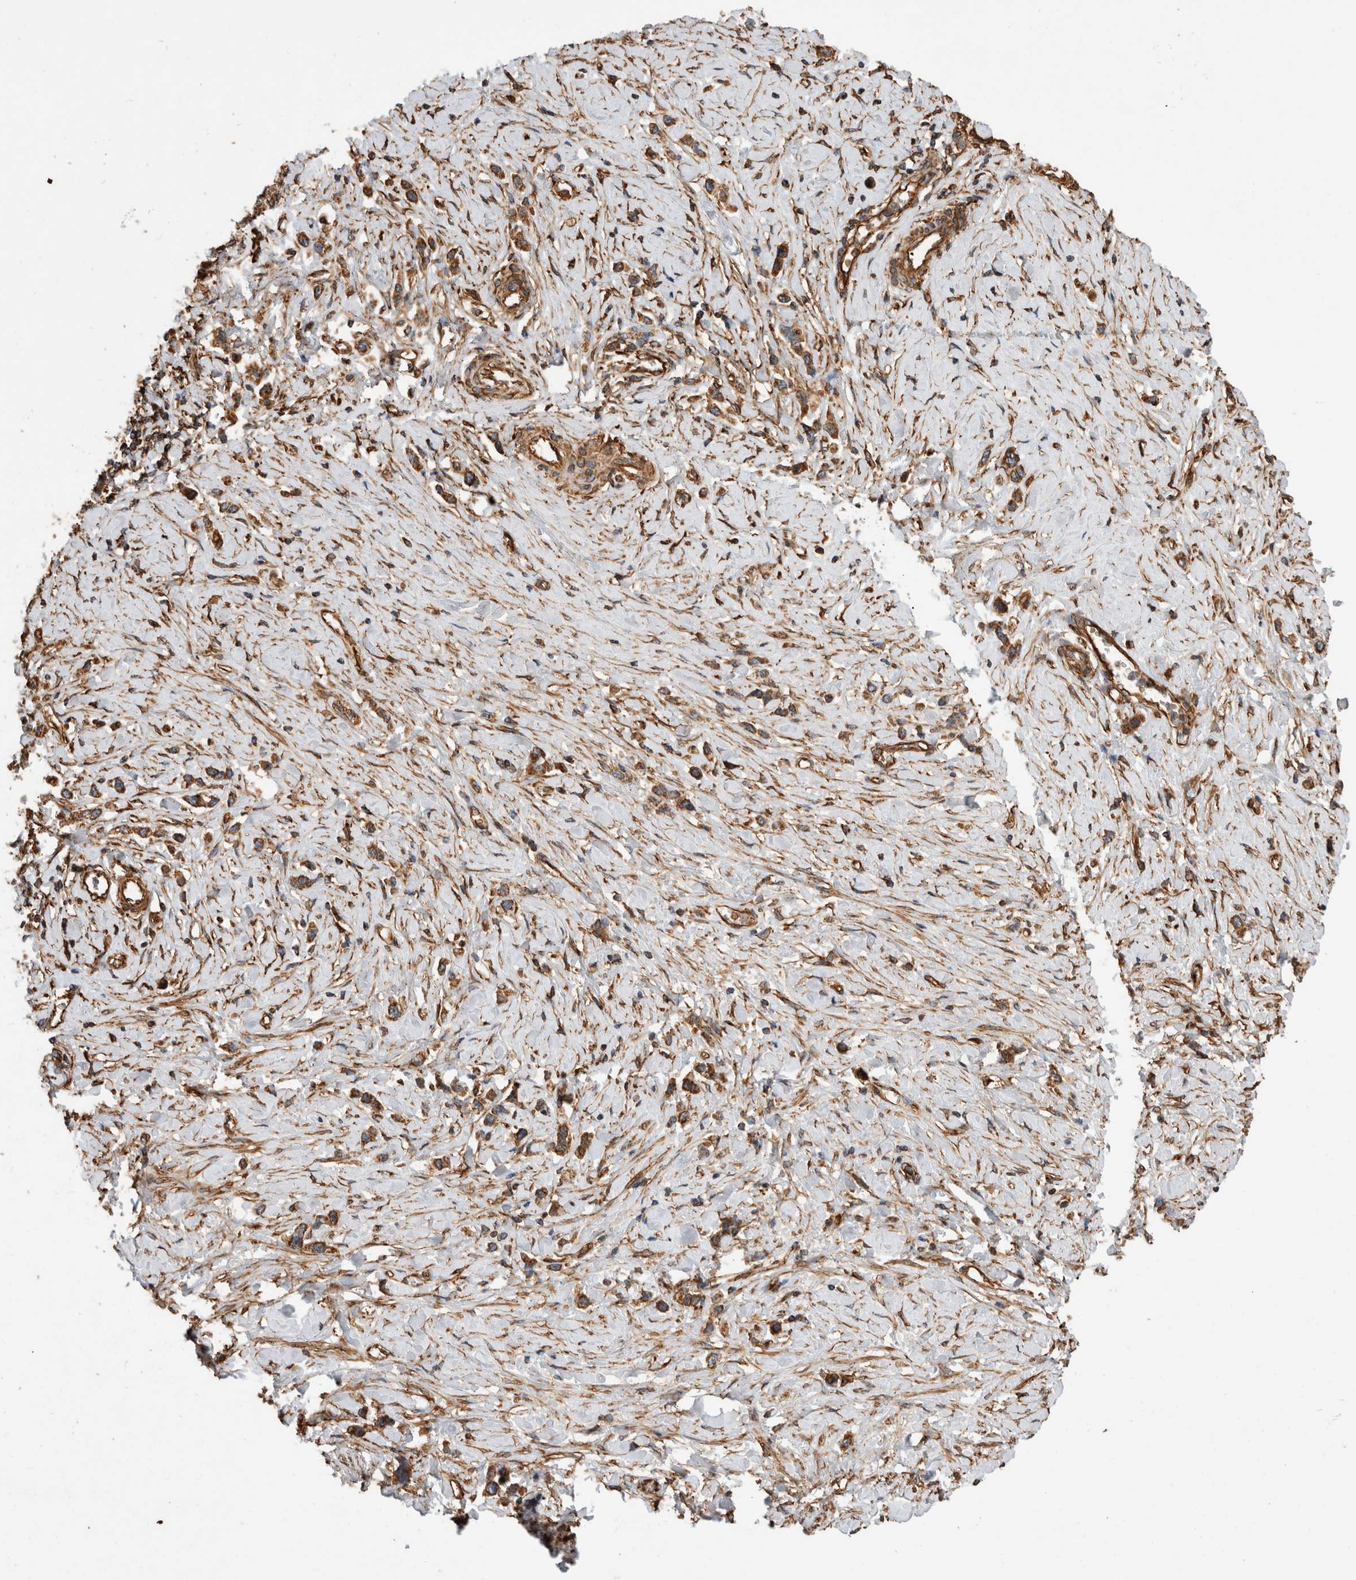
{"staining": {"intensity": "moderate", "quantity": ">75%", "location": "cytoplasmic/membranous"}, "tissue": "stomach cancer", "cell_type": "Tumor cells", "image_type": "cancer", "snomed": [{"axis": "morphology", "description": "Adenocarcinoma, NOS"}, {"axis": "topography", "description": "Stomach"}], "caption": "There is medium levels of moderate cytoplasmic/membranous staining in tumor cells of stomach adenocarcinoma, as demonstrated by immunohistochemical staining (brown color).", "gene": "ZNF397", "patient": {"sex": "female", "age": 65}}